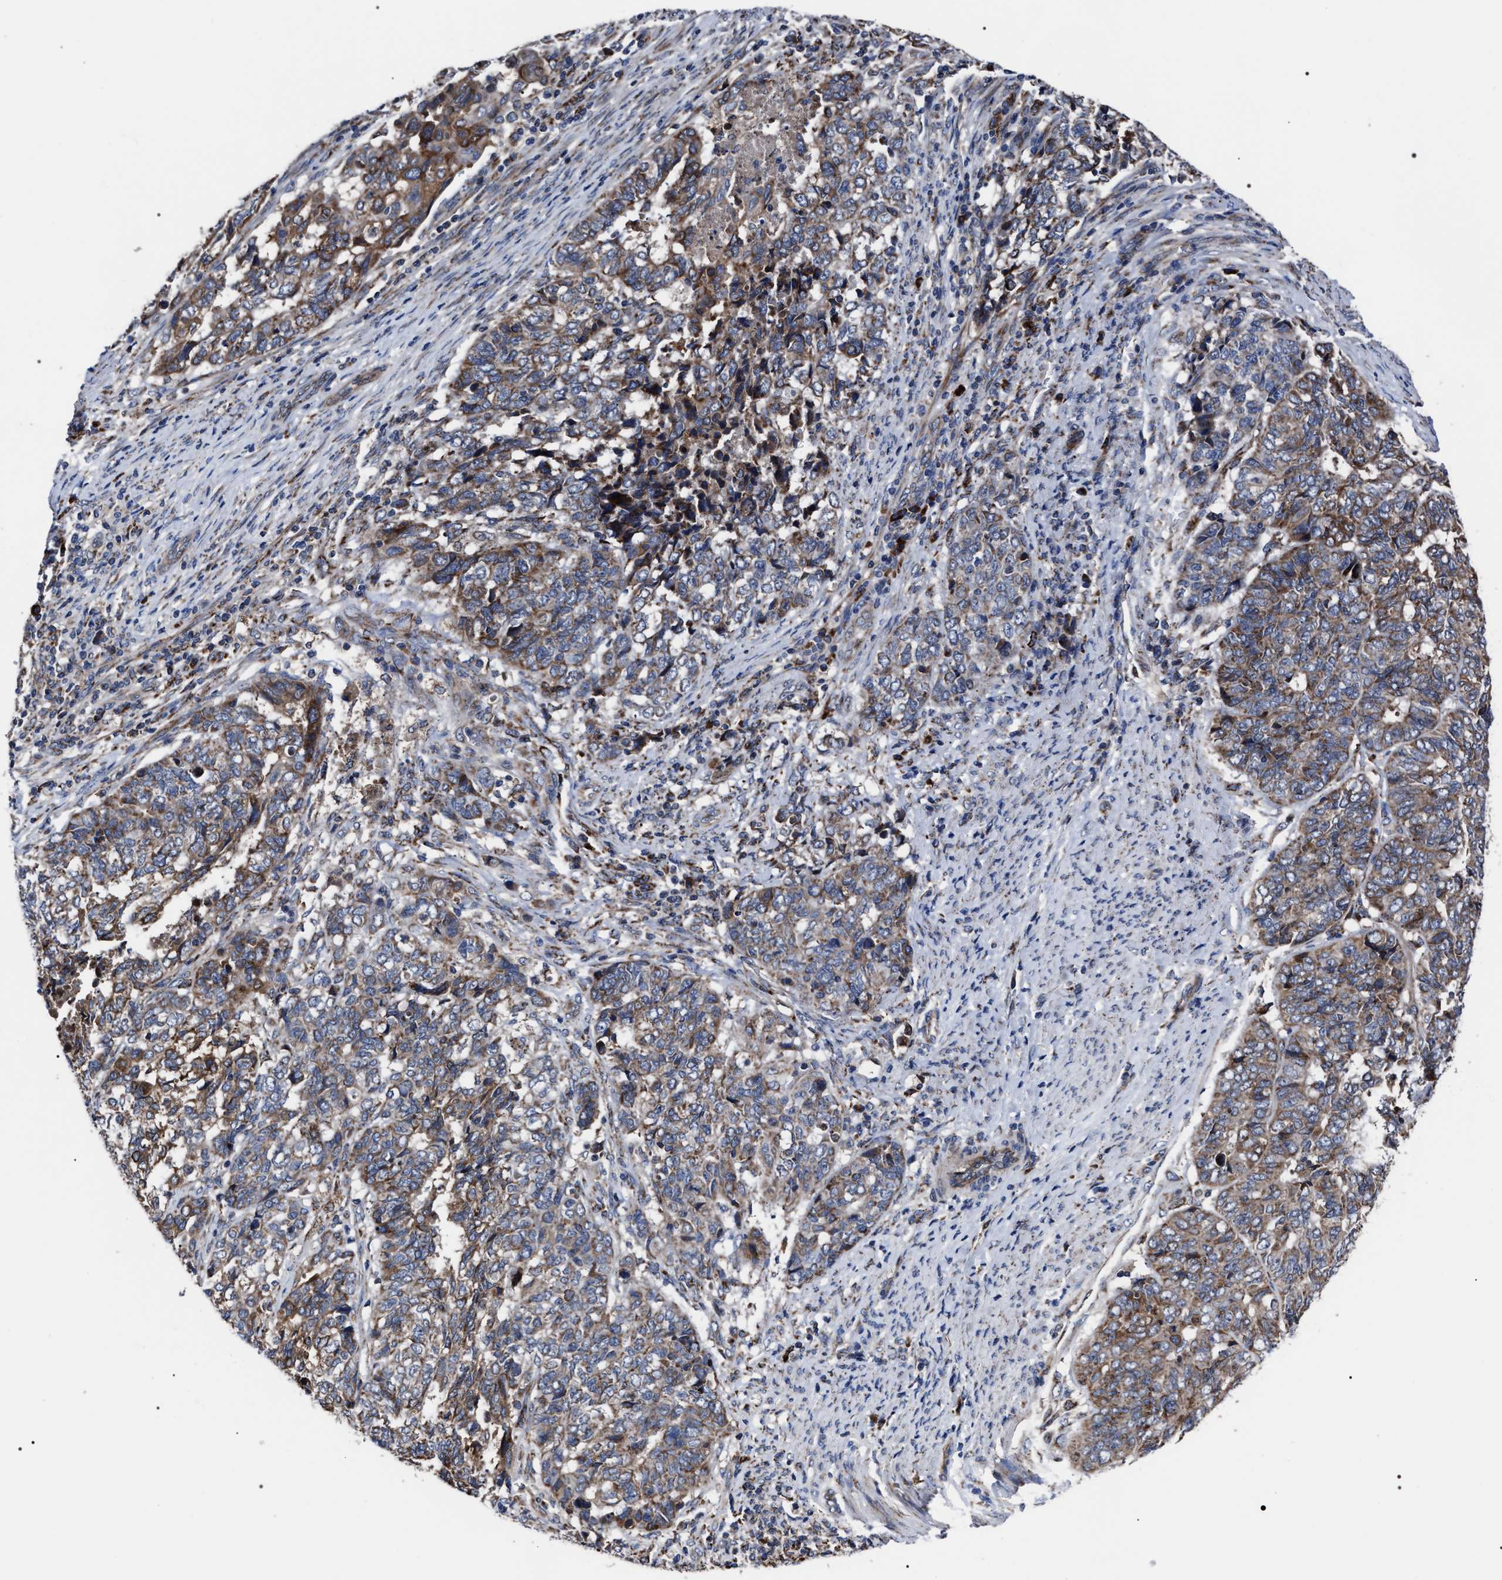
{"staining": {"intensity": "moderate", "quantity": ">75%", "location": "cytoplasmic/membranous"}, "tissue": "endometrial cancer", "cell_type": "Tumor cells", "image_type": "cancer", "snomed": [{"axis": "morphology", "description": "Adenocarcinoma, NOS"}, {"axis": "topography", "description": "Endometrium"}], "caption": "Human endometrial cancer (adenocarcinoma) stained for a protein (brown) reveals moderate cytoplasmic/membranous positive staining in approximately >75% of tumor cells.", "gene": "MACC1", "patient": {"sex": "female", "age": 80}}